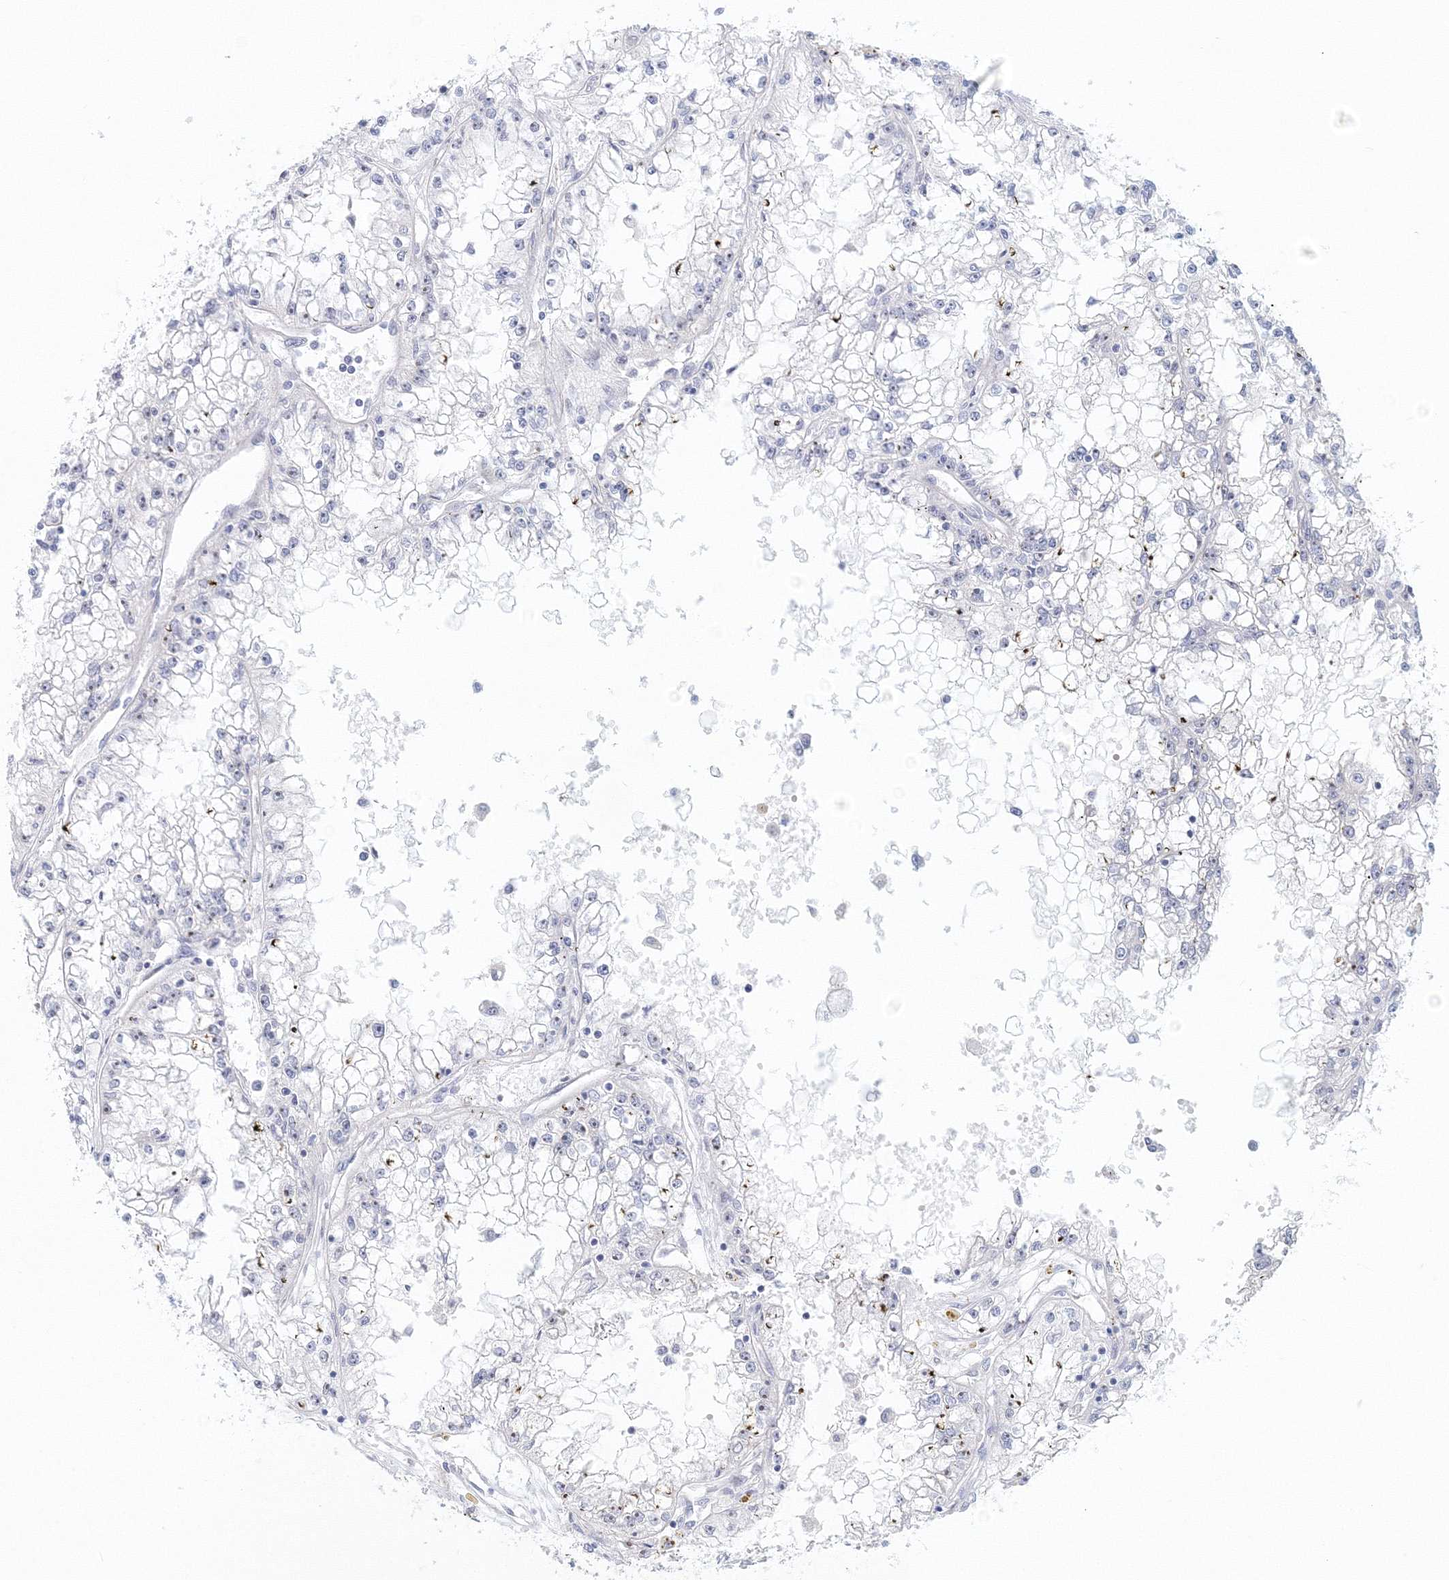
{"staining": {"intensity": "negative", "quantity": "none", "location": "none"}, "tissue": "renal cancer", "cell_type": "Tumor cells", "image_type": "cancer", "snomed": [{"axis": "morphology", "description": "Adenocarcinoma, NOS"}, {"axis": "topography", "description": "Kidney"}], "caption": "Immunohistochemistry (IHC) of human renal adenocarcinoma shows no positivity in tumor cells. (DAB immunohistochemistry (IHC) visualized using brightfield microscopy, high magnification).", "gene": "VSIG1", "patient": {"sex": "male", "age": 56}}